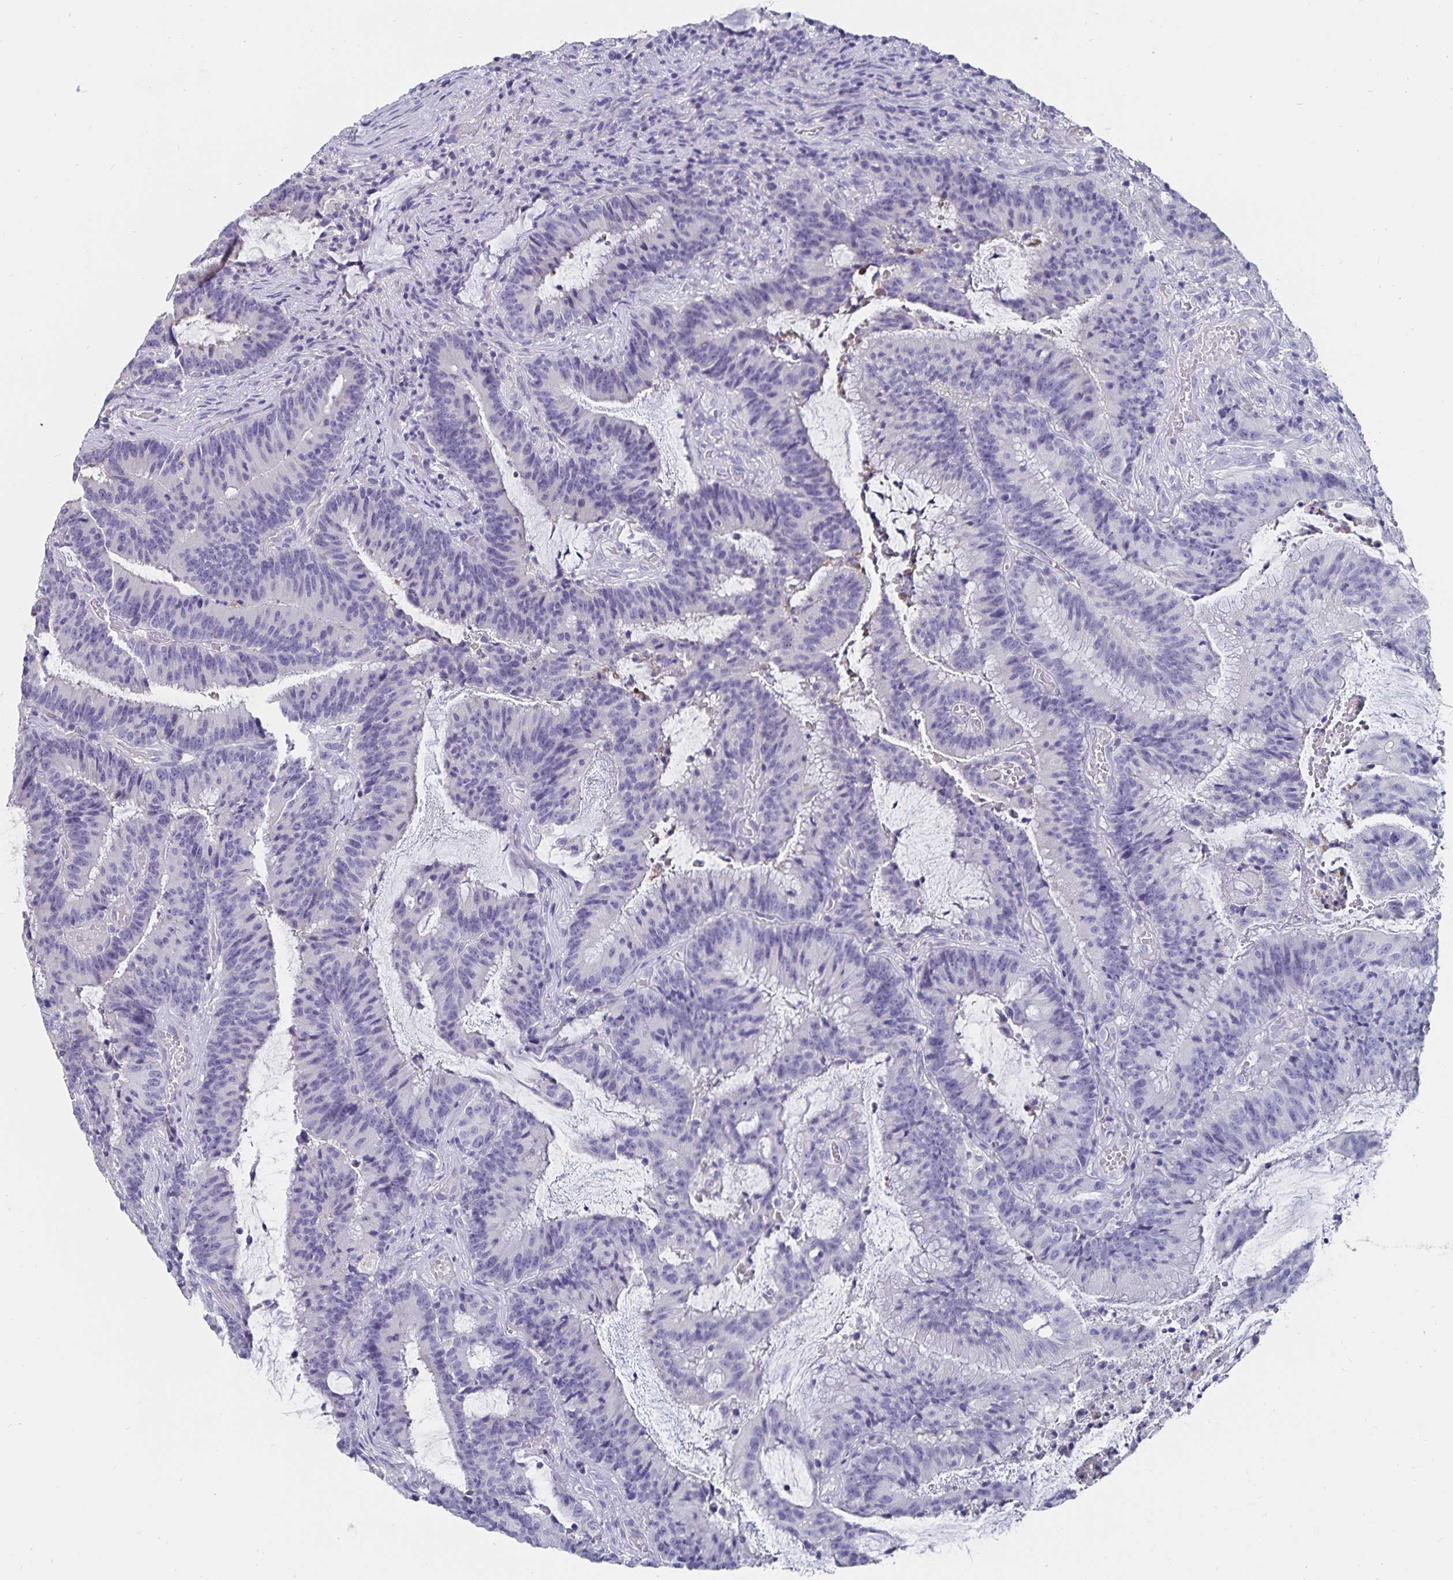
{"staining": {"intensity": "negative", "quantity": "none", "location": "none"}, "tissue": "colorectal cancer", "cell_type": "Tumor cells", "image_type": "cancer", "snomed": [{"axis": "morphology", "description": "Adenocarcinoma, NOS"}, {"axis": "topography", "description": "Colon"}], "caption": "This is an immunohistochemistry (IHC) photomicrograph of human colorectal cancer (adenocarcinoma). There is no staining in tumor cells.", "gene": "CFAP69", "patient": {"sex": "female", "age": 78}}